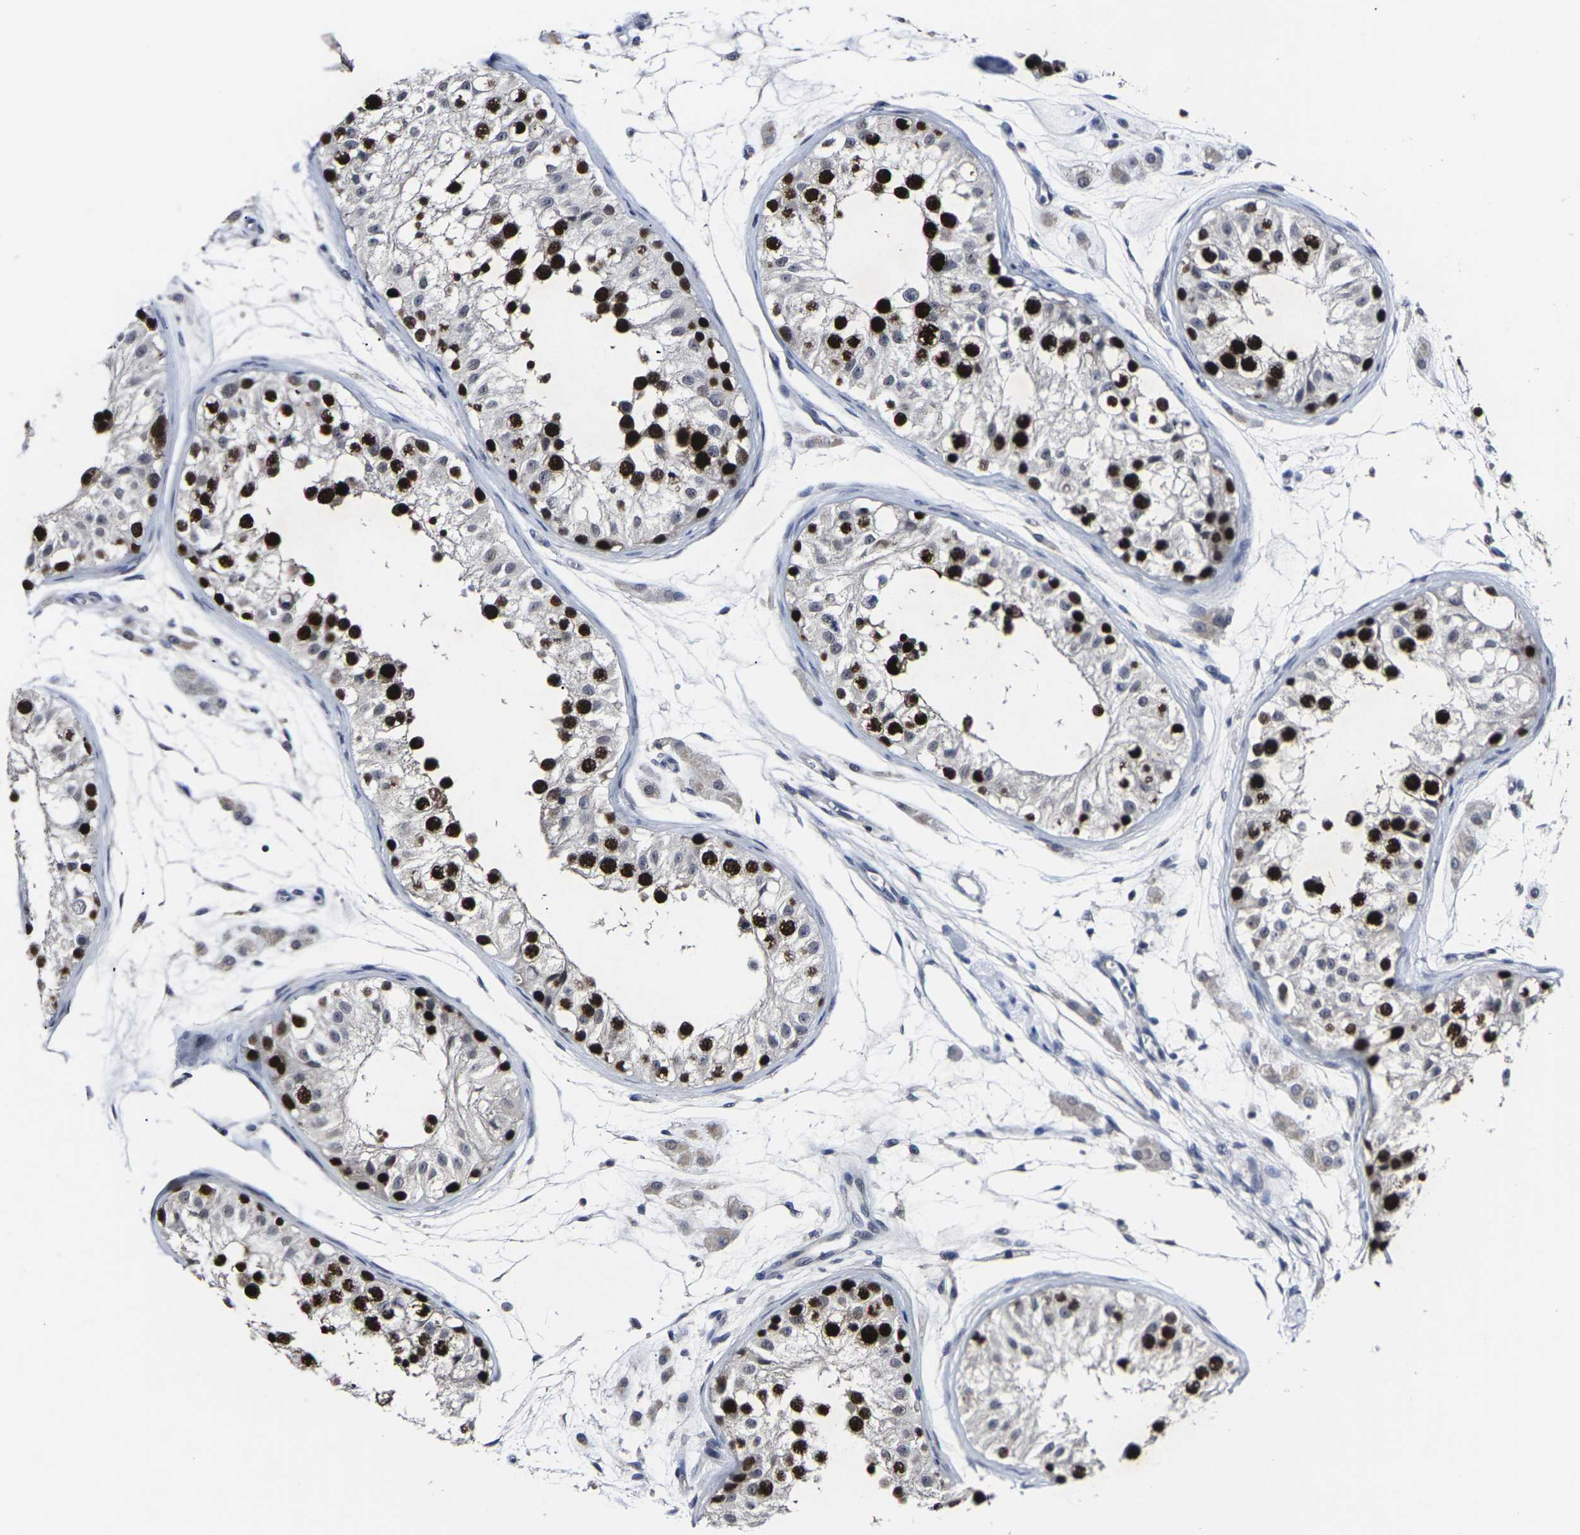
{"staining": {"intensity": "strong", "quantity": ">75%", "location": "nuclear"}, "tissue": "testis", "cell_type": "Cells in seminiferous ducts", "image_type": "normal", "snomed": [{"axis": "morphology", "description": "Normal tissue, NOS"}, {"axis": "morphology", "description": "Adenocarcinoma, metastatic, NOS"}, {"axis": "topography", "description": "Testis"}], "caption": "Immunohistochemical staining of unremarkable human testis reveals high levels of strong nuclear positivity in approximately >75% of cells in seminiferous ducts. (DAB (3,3'-diaminobenzidine) IHC, brown staining for protein, blue staining for nuclei).", "gene": "MSANTD4", "patient": {"sex": "male", "age": 26}}